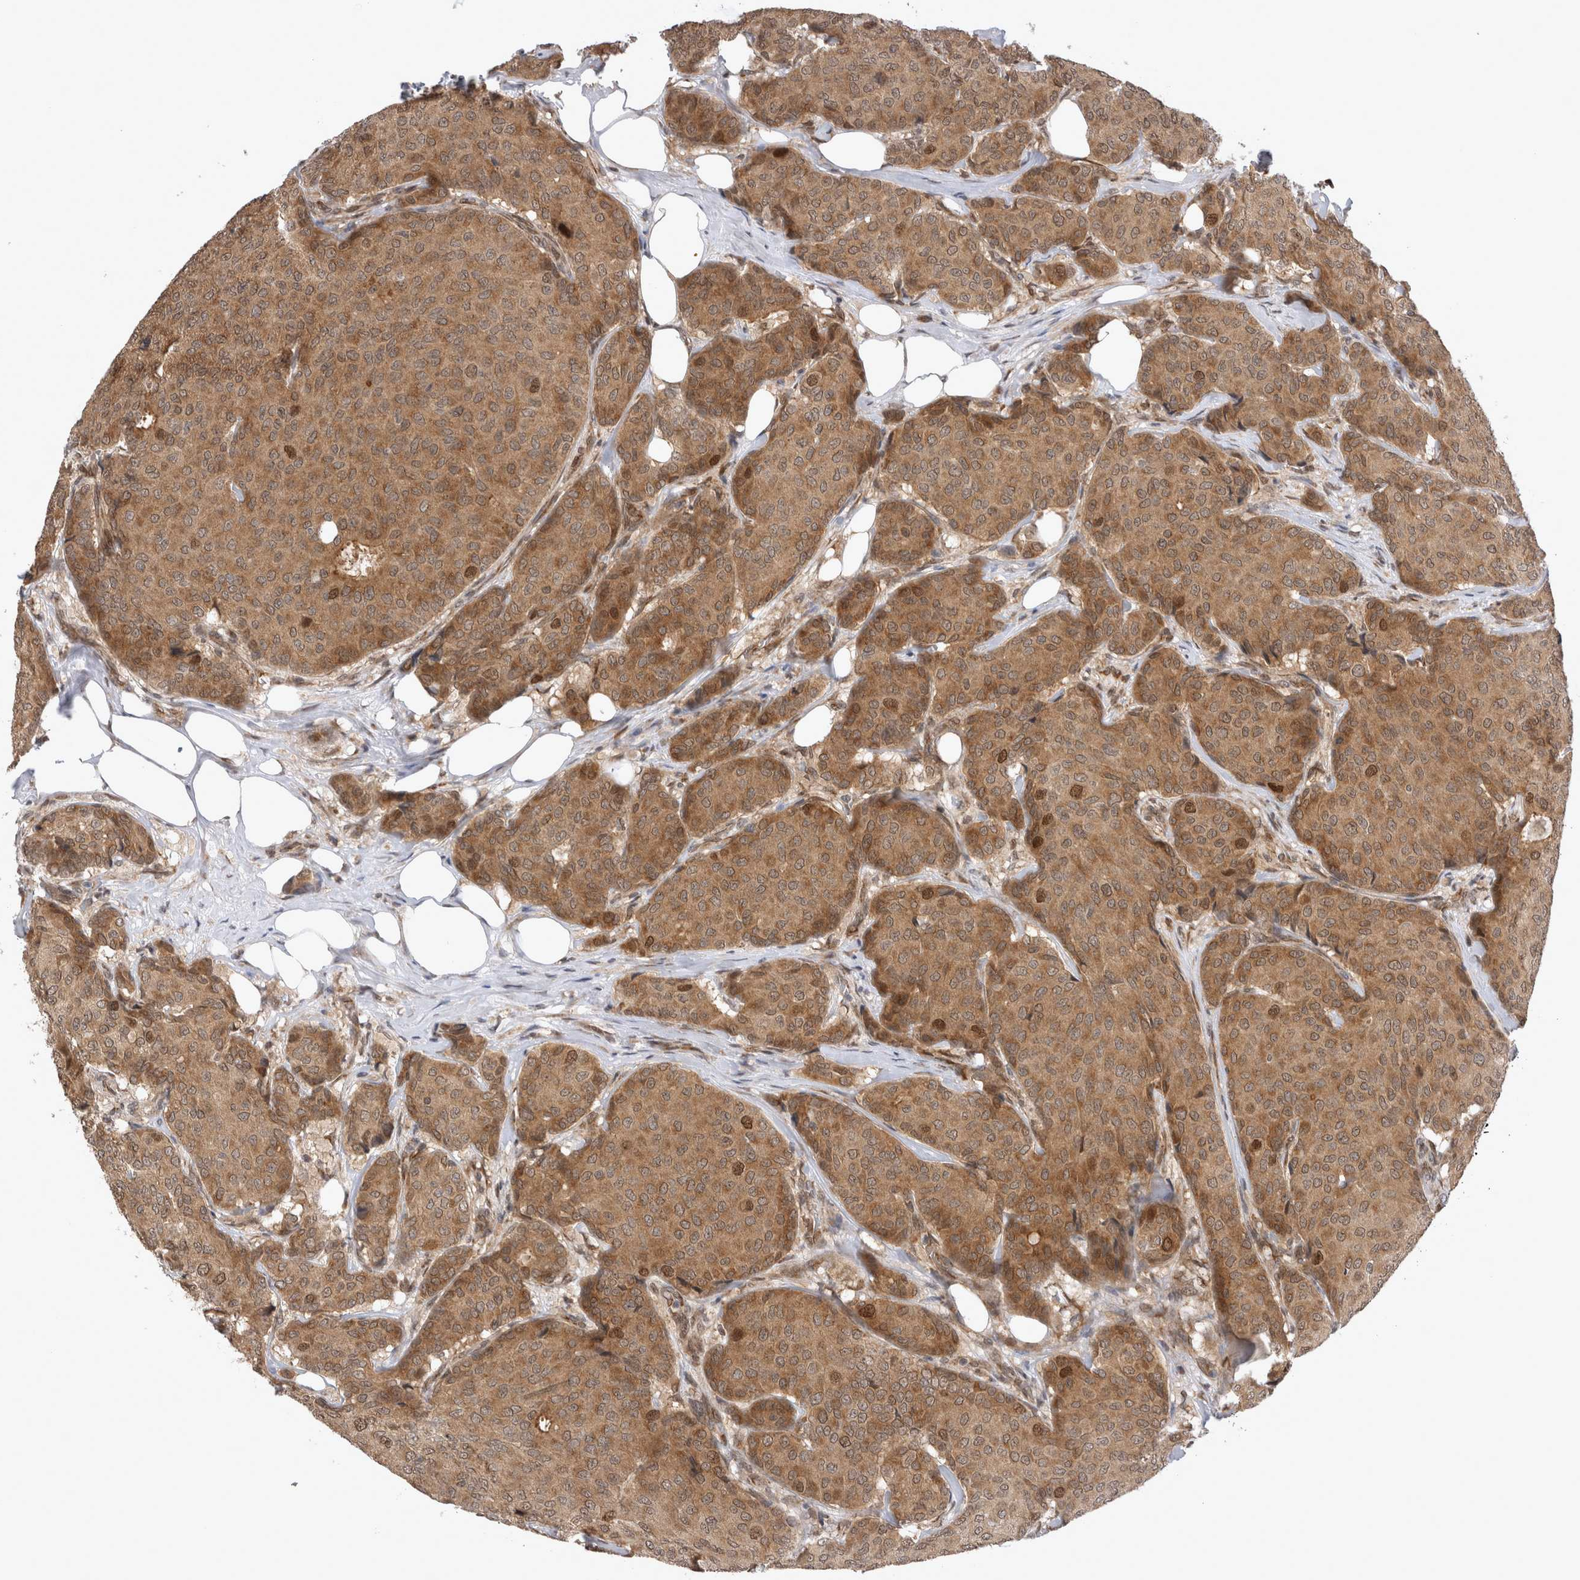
{"staining": {"intensity": "moderate", "quantity": ">75%", "location": "cytoplasmic/membranous,nuclear"}, "tissue": "breast cancer", "cell_type": "Tumor cells", "image_type": "cancer", "snomed": [{"axis": "morphology", "description": "Duct carcinoma"}, {"axis": "topography", "description": "Breast"}], "caption": "Brown immunohistochemical staining in breast intraductal carcinoma reveals moderate cytoplasmic/membranous and nuclear expression in approximately >75% of tumor cells.", "gene": "TMEM65", "patient": {"sex": "female", "age": 75}}